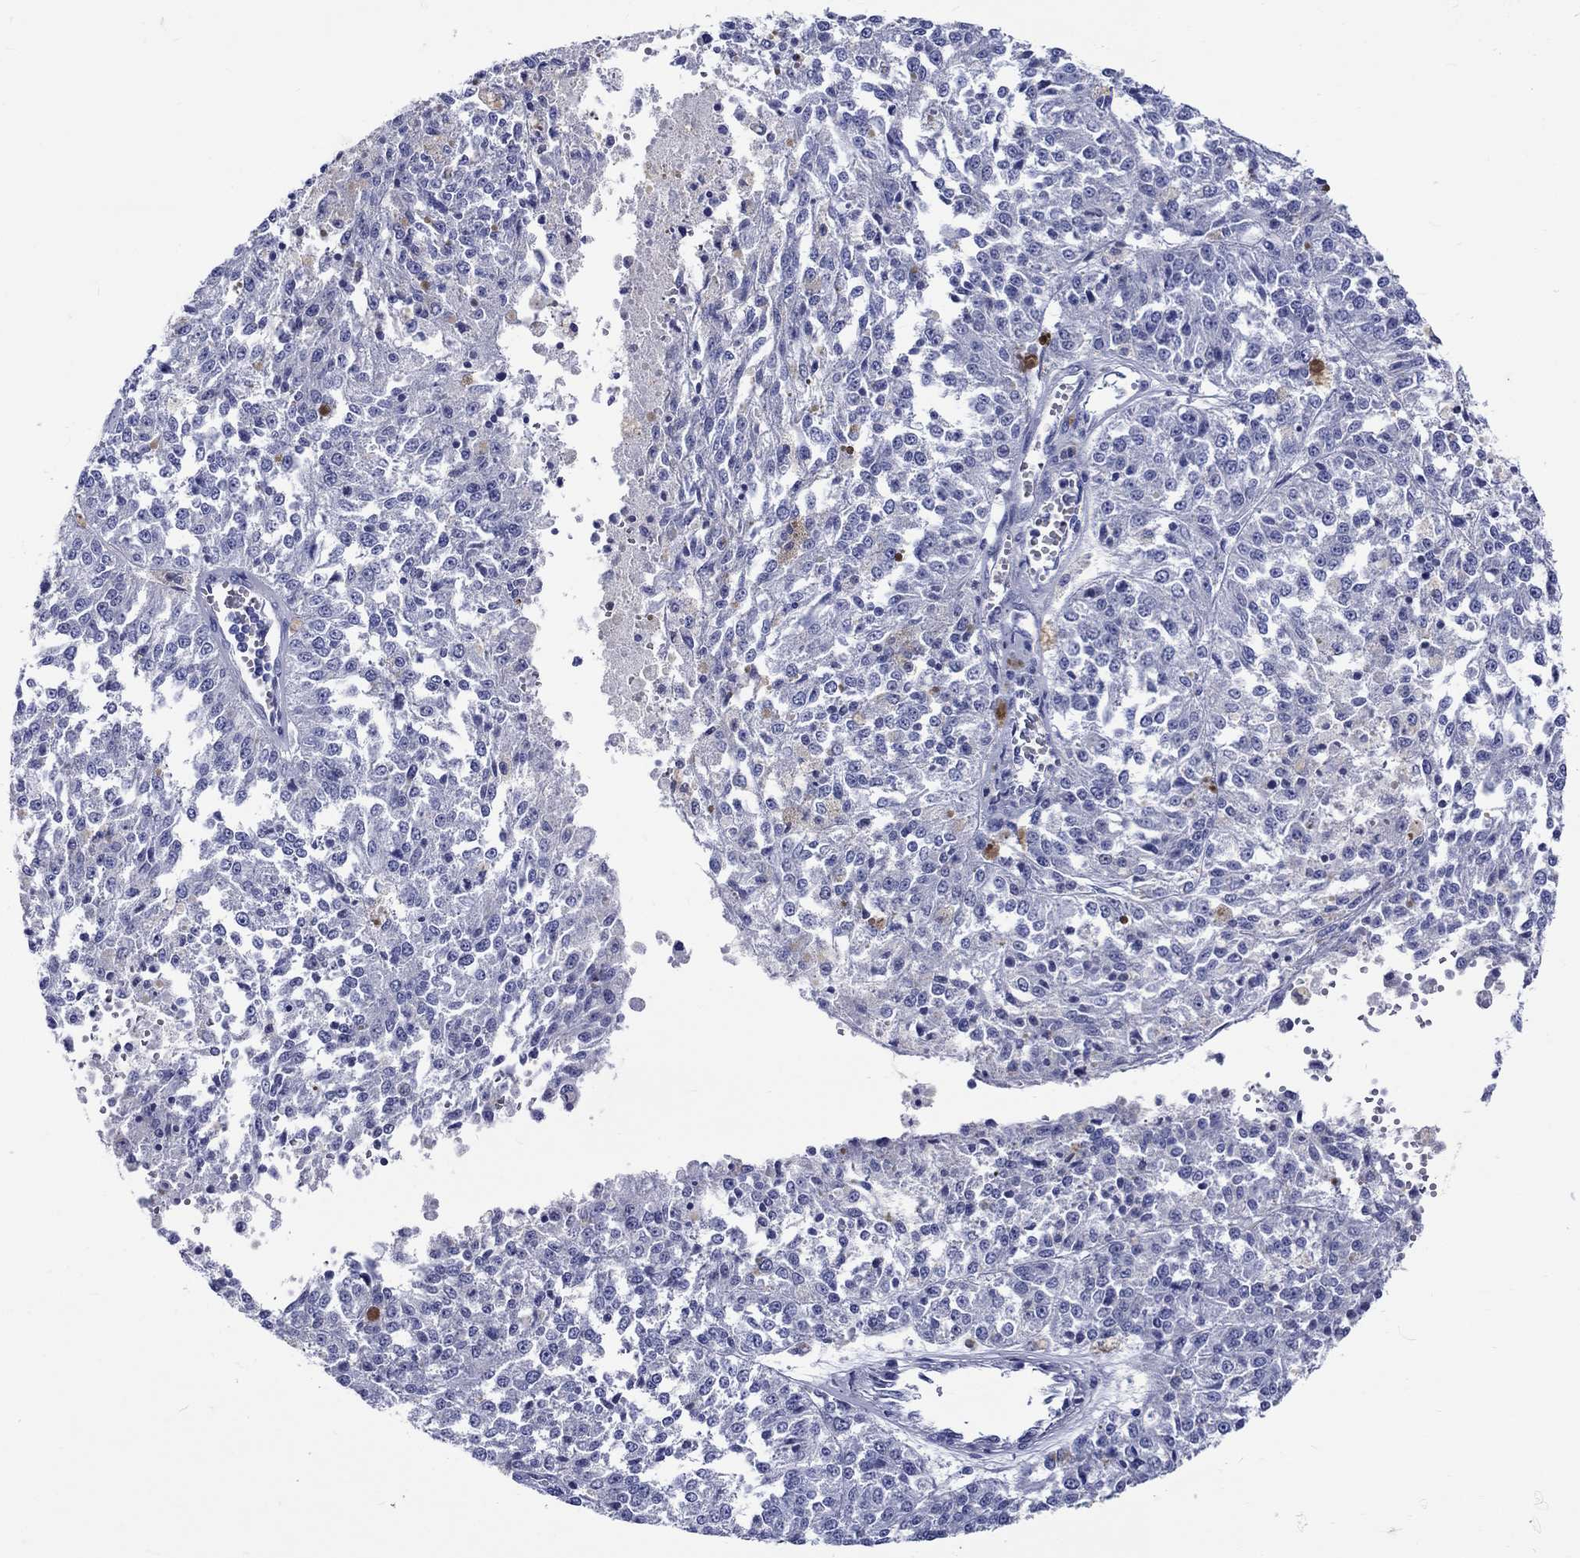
{"staining": {"intensity": "negative", "quantity": "none", "location": "none"}, "tissue": "melanoma", "cell_type": "Tumor cells", "image_type": "cancer", "snomed": [{"axis": "morphology", "description": "Malignant melanoma, Metastatic site"}, {"axis": "topography", "description": "Lymph node"}], "caption": "Melanoma stained for a protein using IHC shows no positivity tumor cells.", "gene": "SH2D7", "patient": {"sex": "female", "age": 64}}